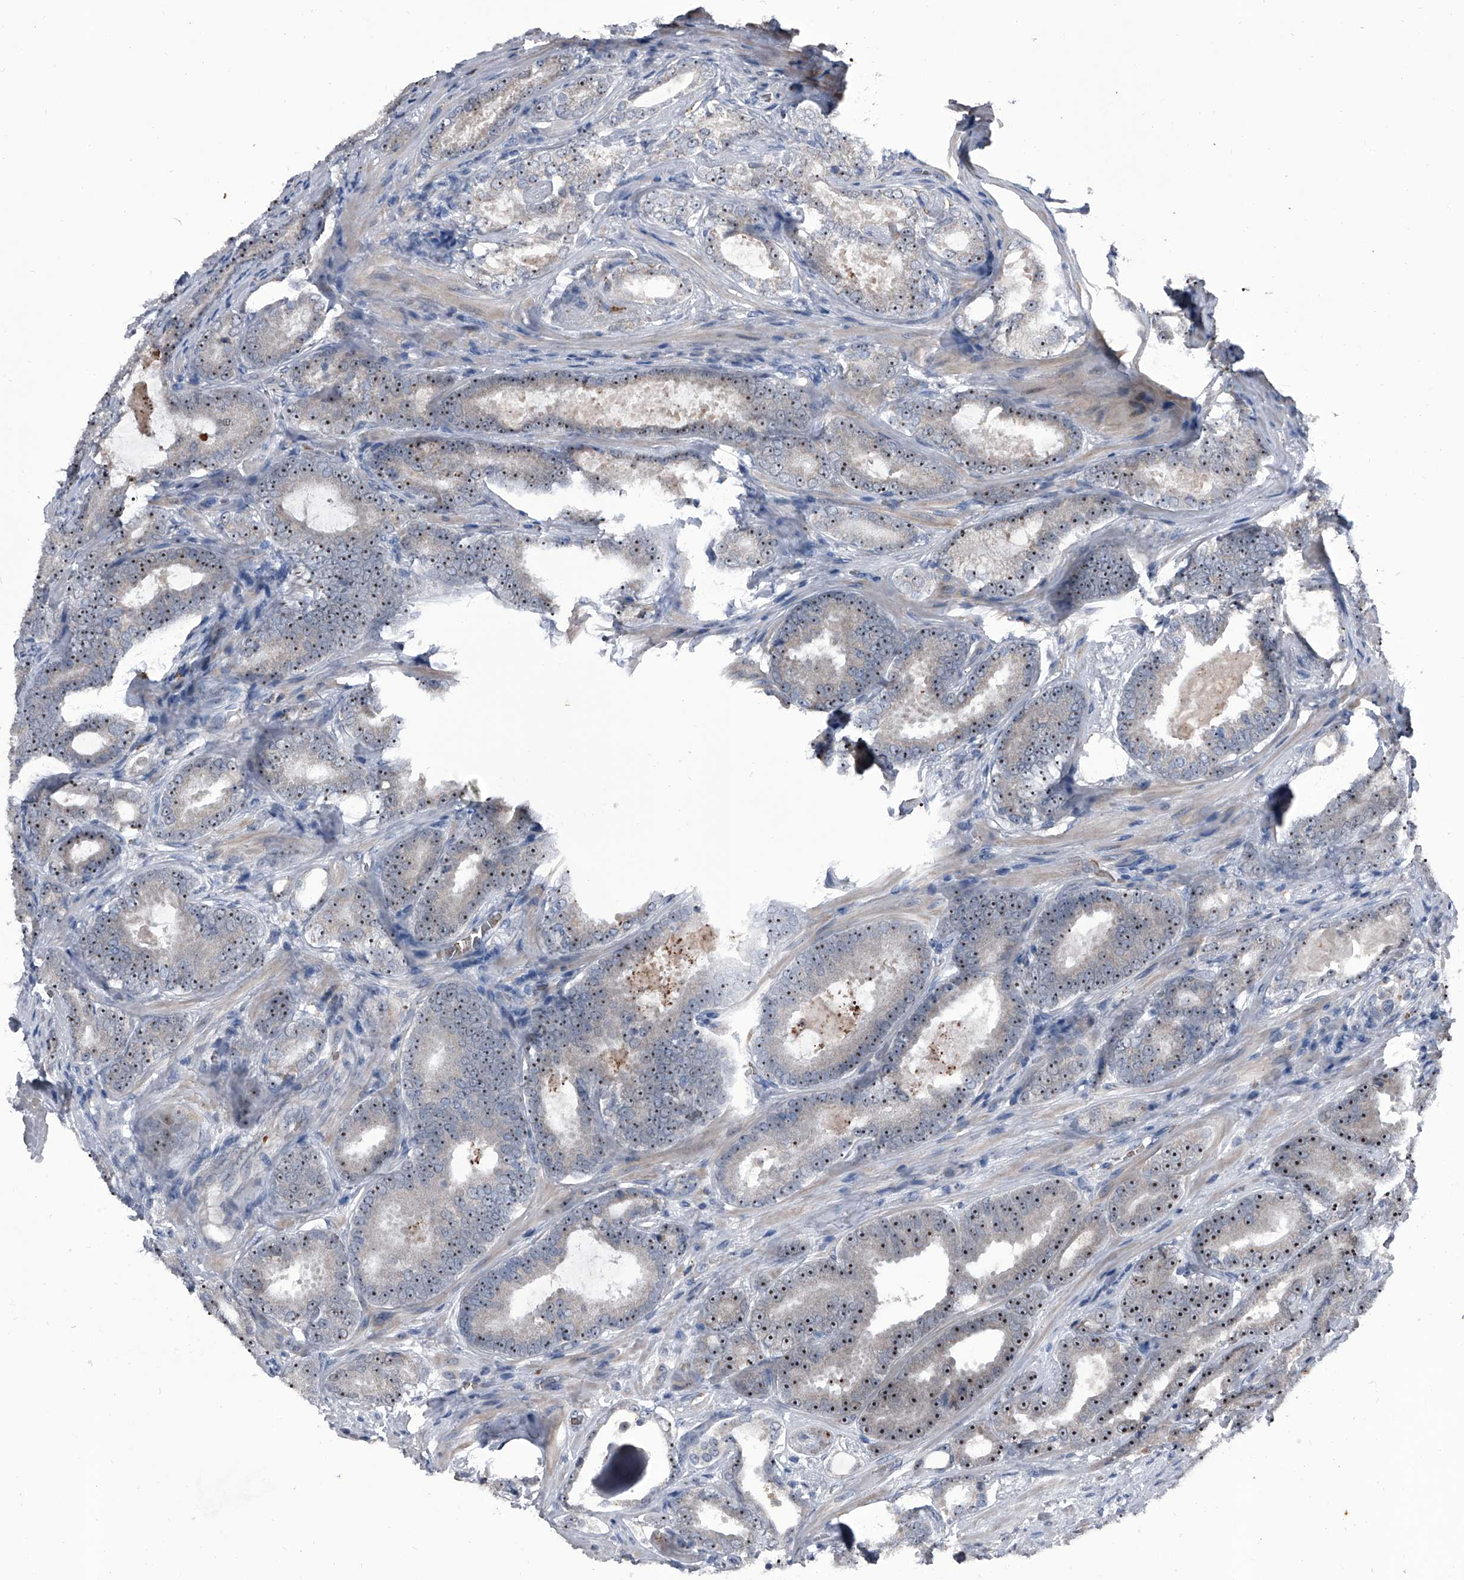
{"staining": {"intensity": "moderate", "quantity": ">75%", "location": "nuclear"}, "tissue": "prostate cancer", "cell_type": "Tumor cells", "image_type": "cancer", "snomed": [{"axis": "morphology", "description": "Adenocarcinoma, High grade"}, {"axis": "topography", "description": "Prostate"}], "caption": "Prostate cancer (high-grade adenocarcinoma) was stained to show a protein in brown. There is medium levels of moderate nuclear positivity in approximately >75% of tumor cells. The staining was performed using DAB, with brown indicating positive protein expression. Nuclei are stained blue with hematoxylin.", "gene": "CEP85L", "patient": {"sex": "male", "age": 66}}